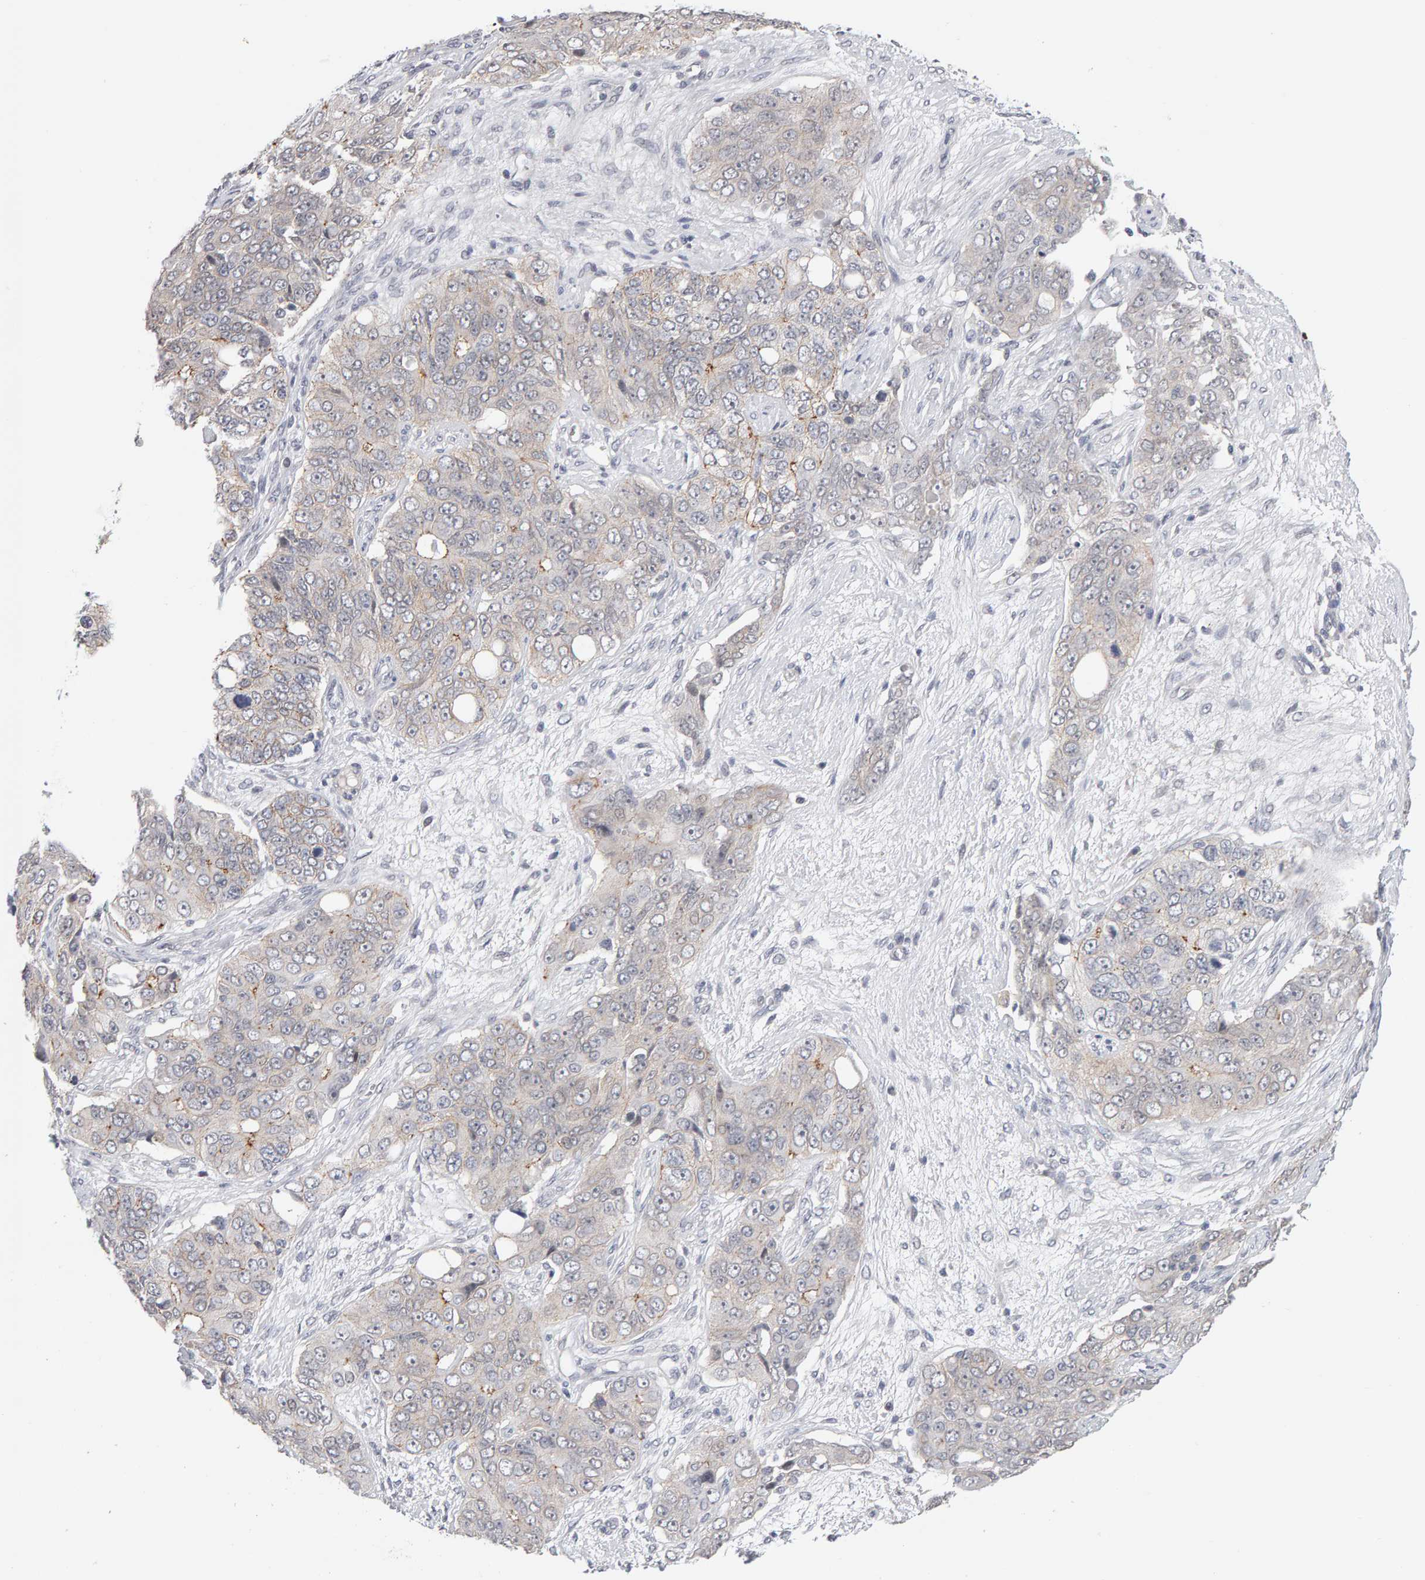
{"staining": {"intensity": "moderate", "quantity": "<25%", "location": "cytoplasmic/membranous"}, "tissue": "ovarian cancer", "cell_type": "Tumor cells", "image_type": "cancer", "snomed": [{"axis": "morphology", "description": "Carcinoma, endometroid"}, {"axis": "topography", "description": "Ovary"}], "caption": "Immunohistochemistry (IHC) (DAB (3,3'-diaminobenzidine)) staining of endometroid carcinoma (ovarian) shows moderate cytoplasmic/membranous protein expression in about <25% of tumor cells.", "gene": "HNF4A", "patient": {"sex": "female", "age": 51}}